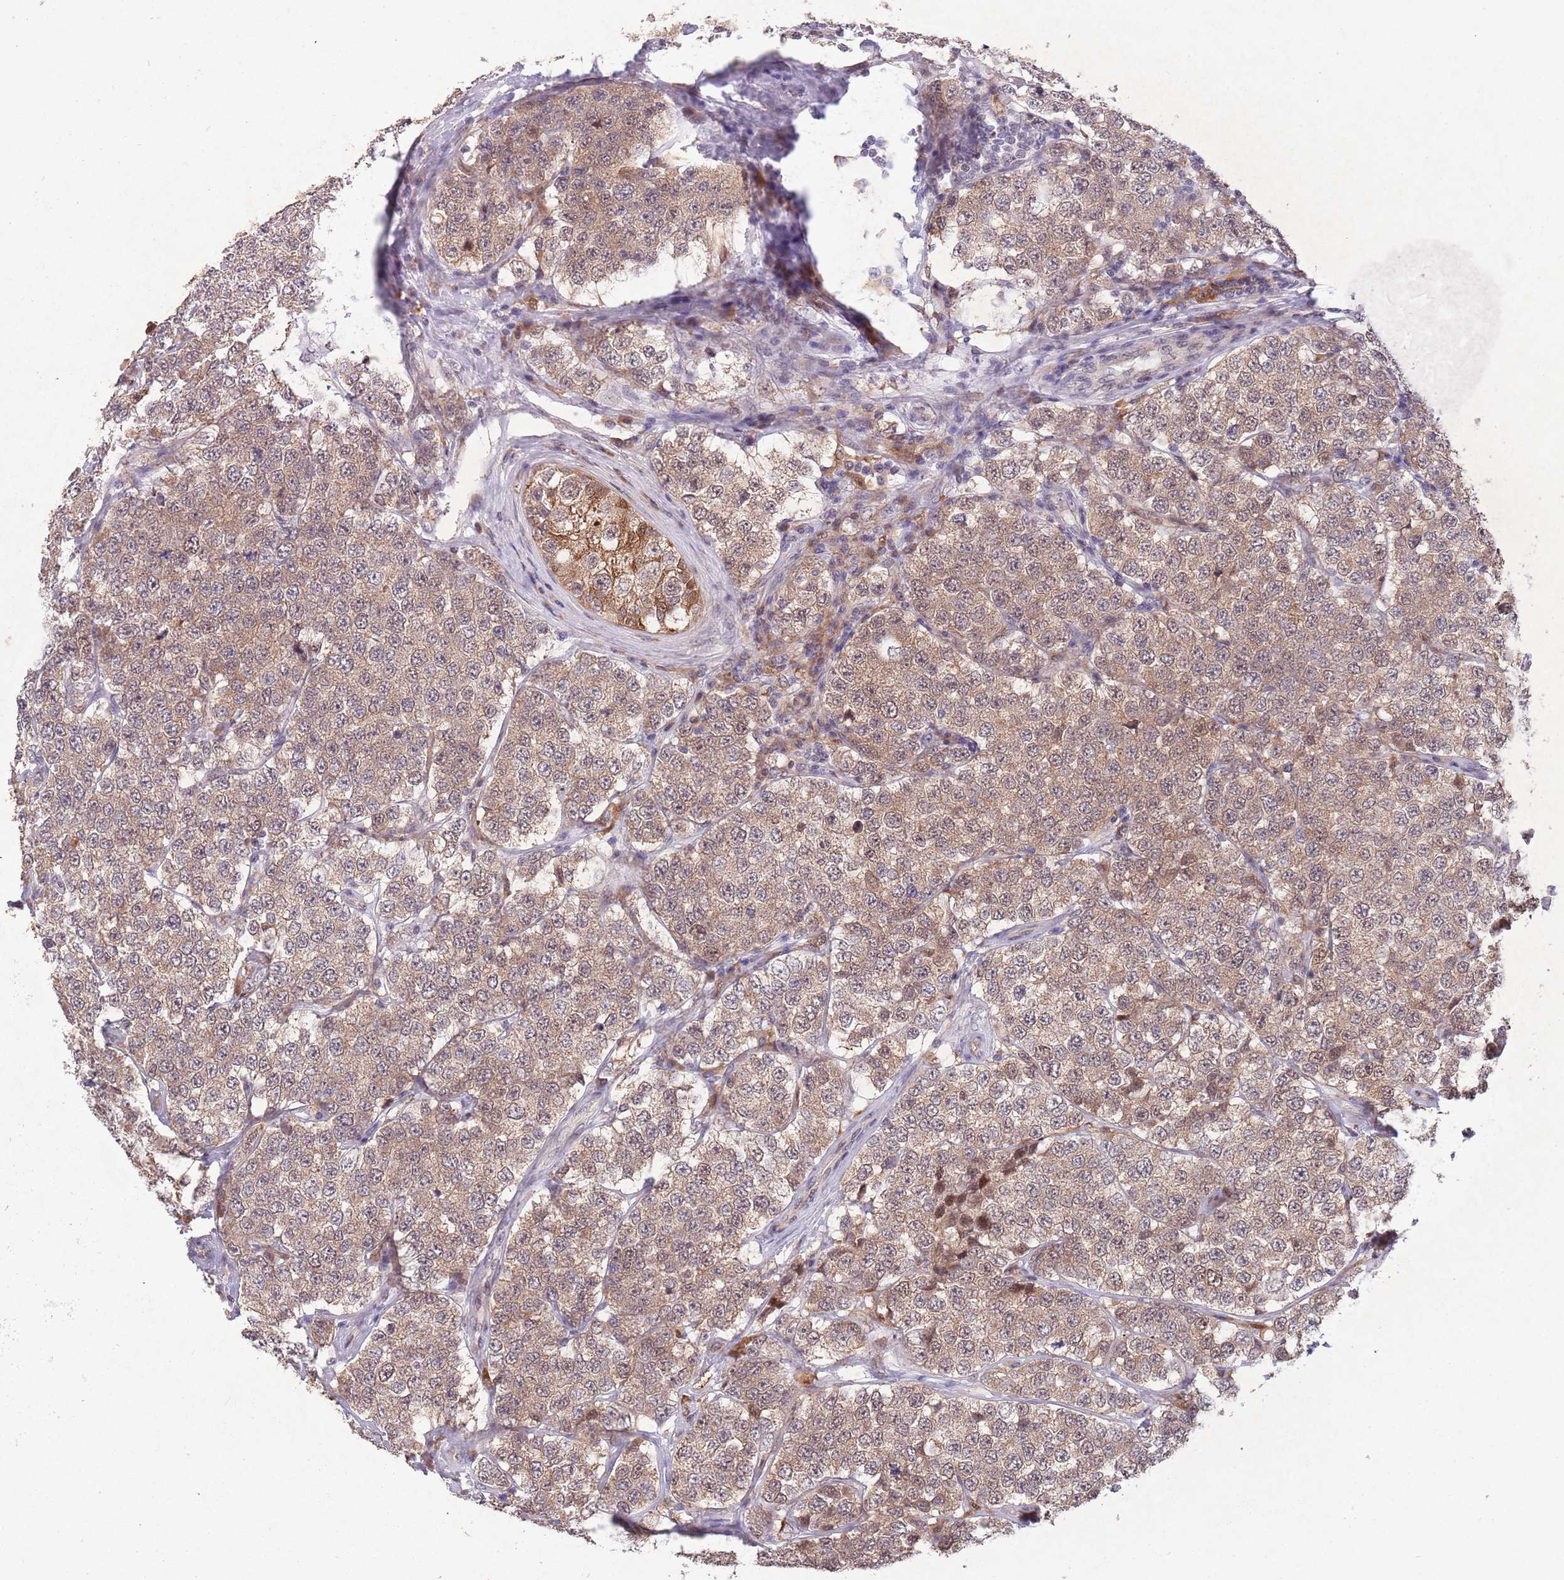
{"staining": {"intensity": "moderate", "quantity": ">75%", "location": "cytoplasmic/membranous,nuclear"}, "tissue": "testis cancer", "cell_type": "Tumor cells", "image_type": "cancer", "snomed": [{"axis": "morphology", "description": "Seminoma, NOS"}, {"axis": "topography", "description": "Testis"}], "caption": "Brown immunohistochemical staining in testis cancer demonstrates moderate cytoplasmic/membranous and nuclear staining in approximately >75% of tumor cells. Immunohistochemistry stains the protein in brown and the nuclei are stained blue.", "gene": "ZNF639", "patient": {"sex": "male", "age": 34}}